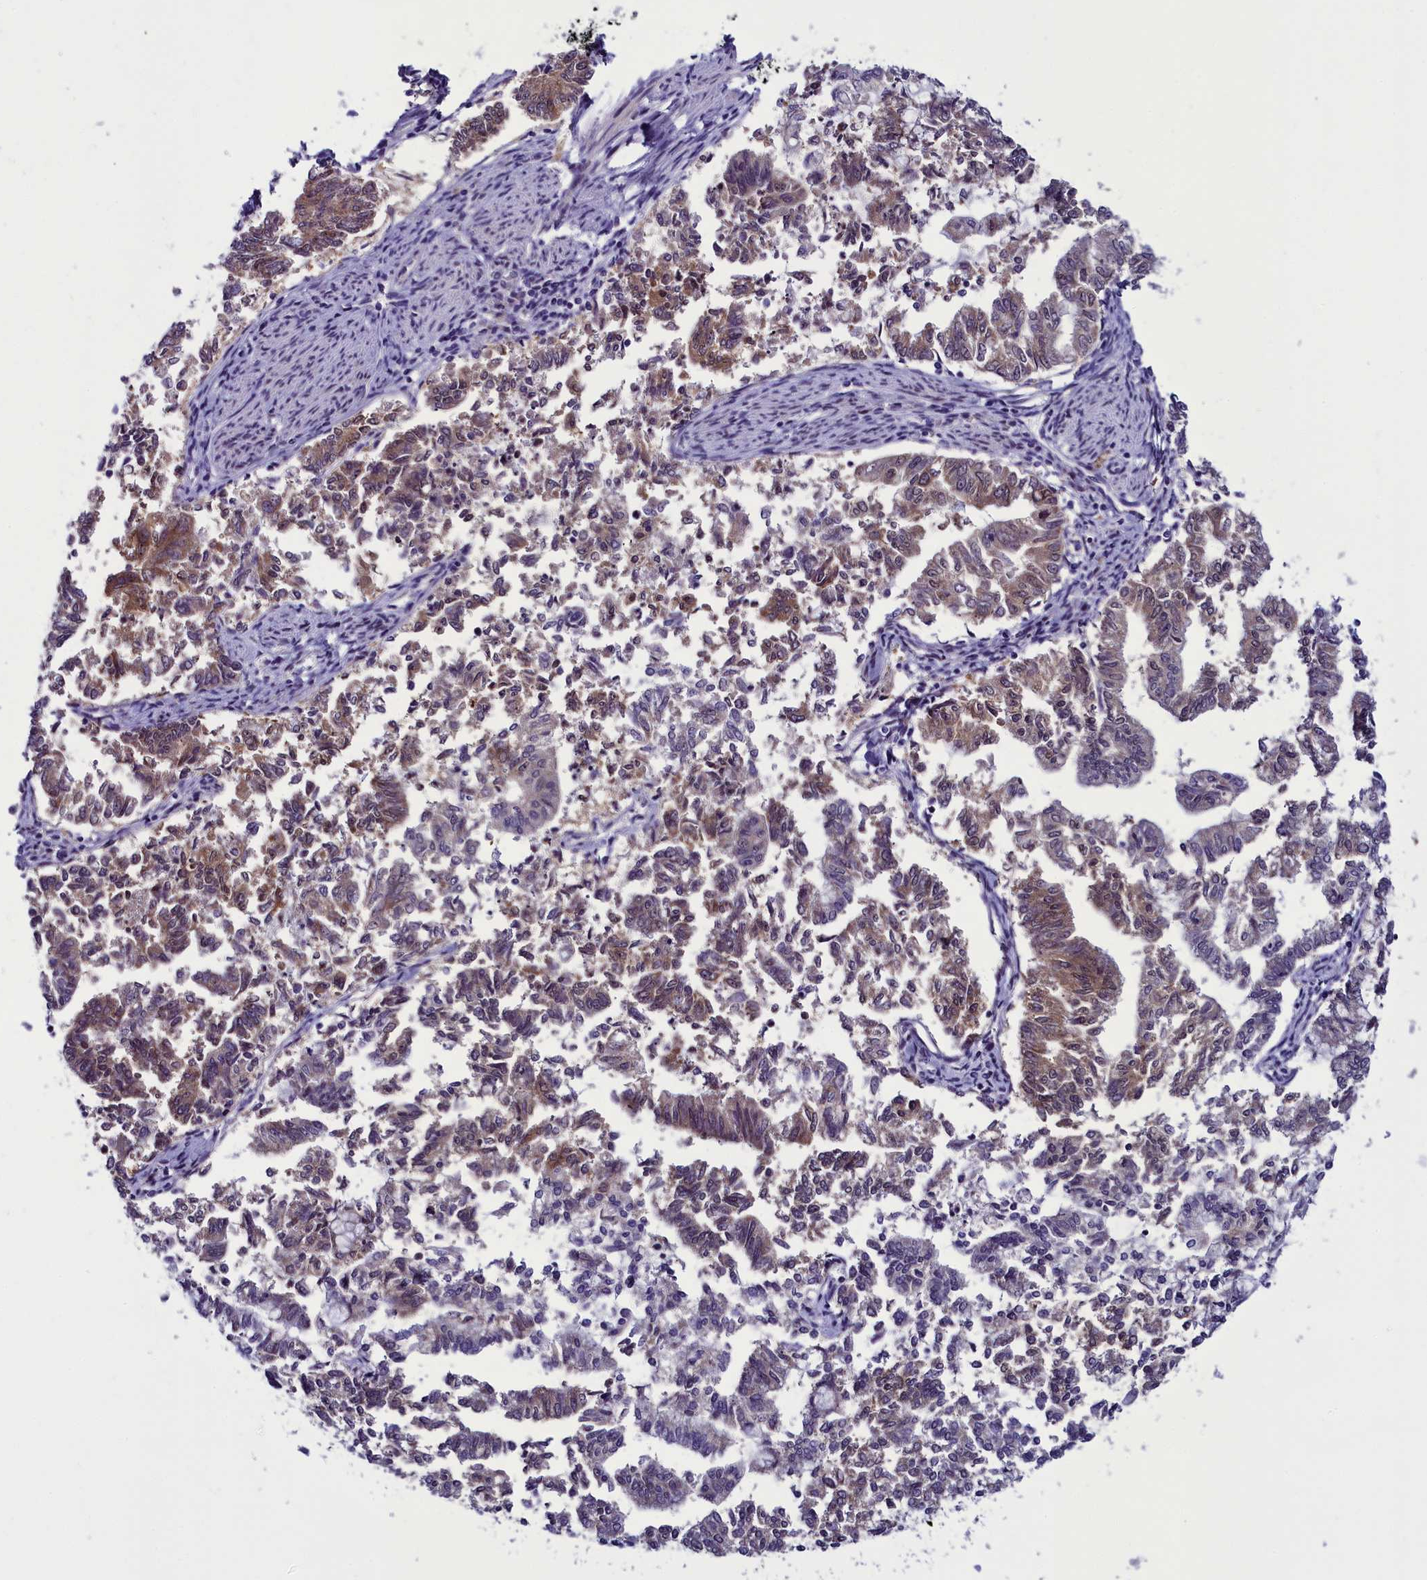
{"staining": {"intensity": "moderate", "quantity": "25%-75%", "location": "cytoplasmic/membranous"}, "tissue": "endometrial cancer", "cell_type": "Tumor cells", "image_type": "cancer", "snomed": [{"axis": "morphology", "description": "Adenocarcinoma, NOS"}, {"axis": "topography", "description": "Endometrium"}], "caption": "Endometrial cancer tissue shows moderate cytoplasmic/membranous positivity in approximately 25%-75% of tumor cells, visualized by immunohistochemistry. The staining was performed using DAB (3,3'-diaminobenzidine) to visualize the protein expression in brown, while the nuclei were stained in blue with hematoxylin (Magnification: 20x).", "gene": "CCDC106", "patient": {"sex": "female", "age": 79}}